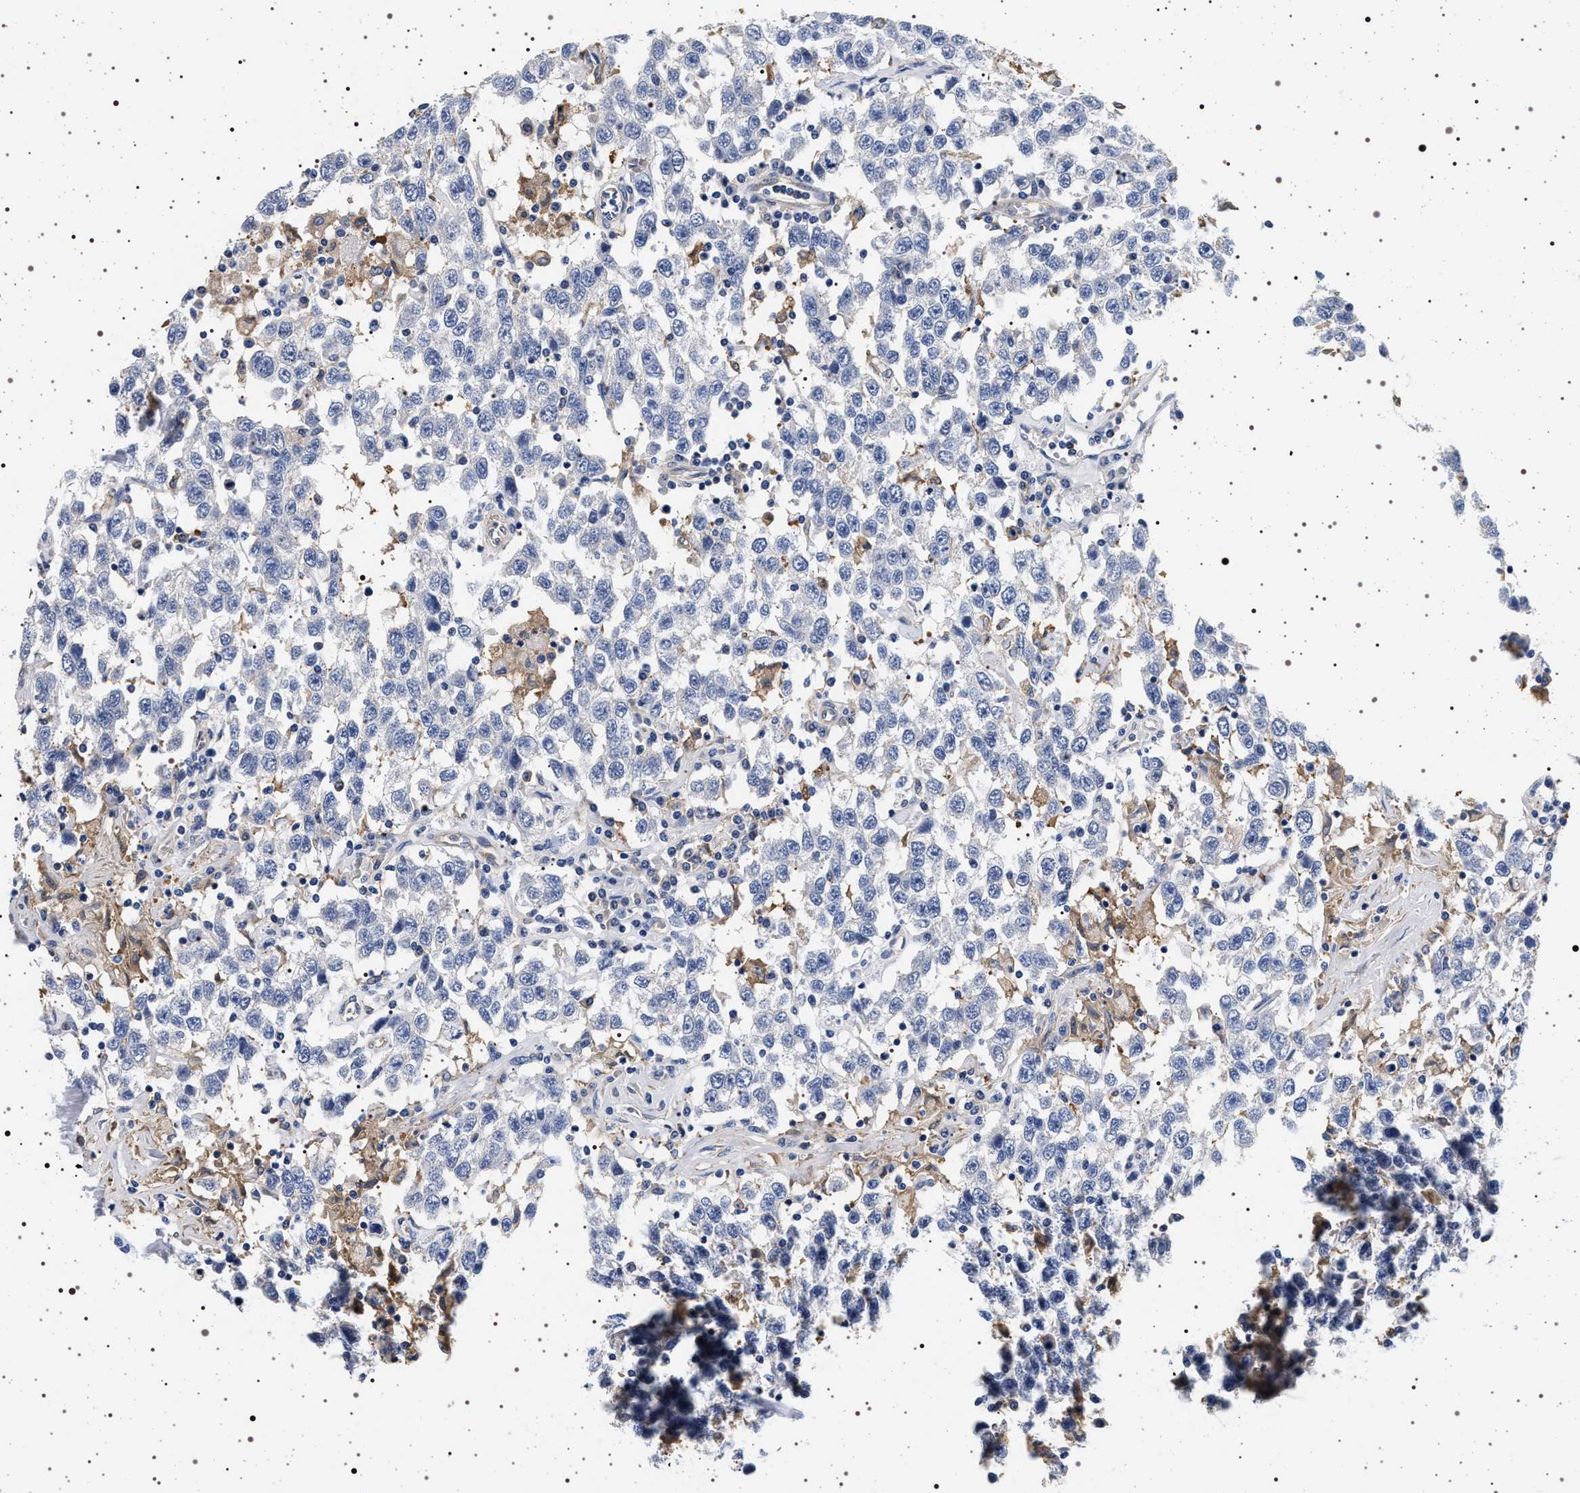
{"staining": {"intensity": "negative", "quantity": "none", "location": "none"}, "tissue": "testis cancer", "cell_type": "Tumor cells", "image_type": "cancer", "snomed": [{"axis": "morphology", "description": "Seminoma, NOS"}, {"axis": "topography", "description": "Testis"}], "caption": "Testis cancer was stained to show a protein in brown. There is no significant expression in tumor cells.", "gene": "HSD17B1", "patient": {"sex": "male", "age": 41}}